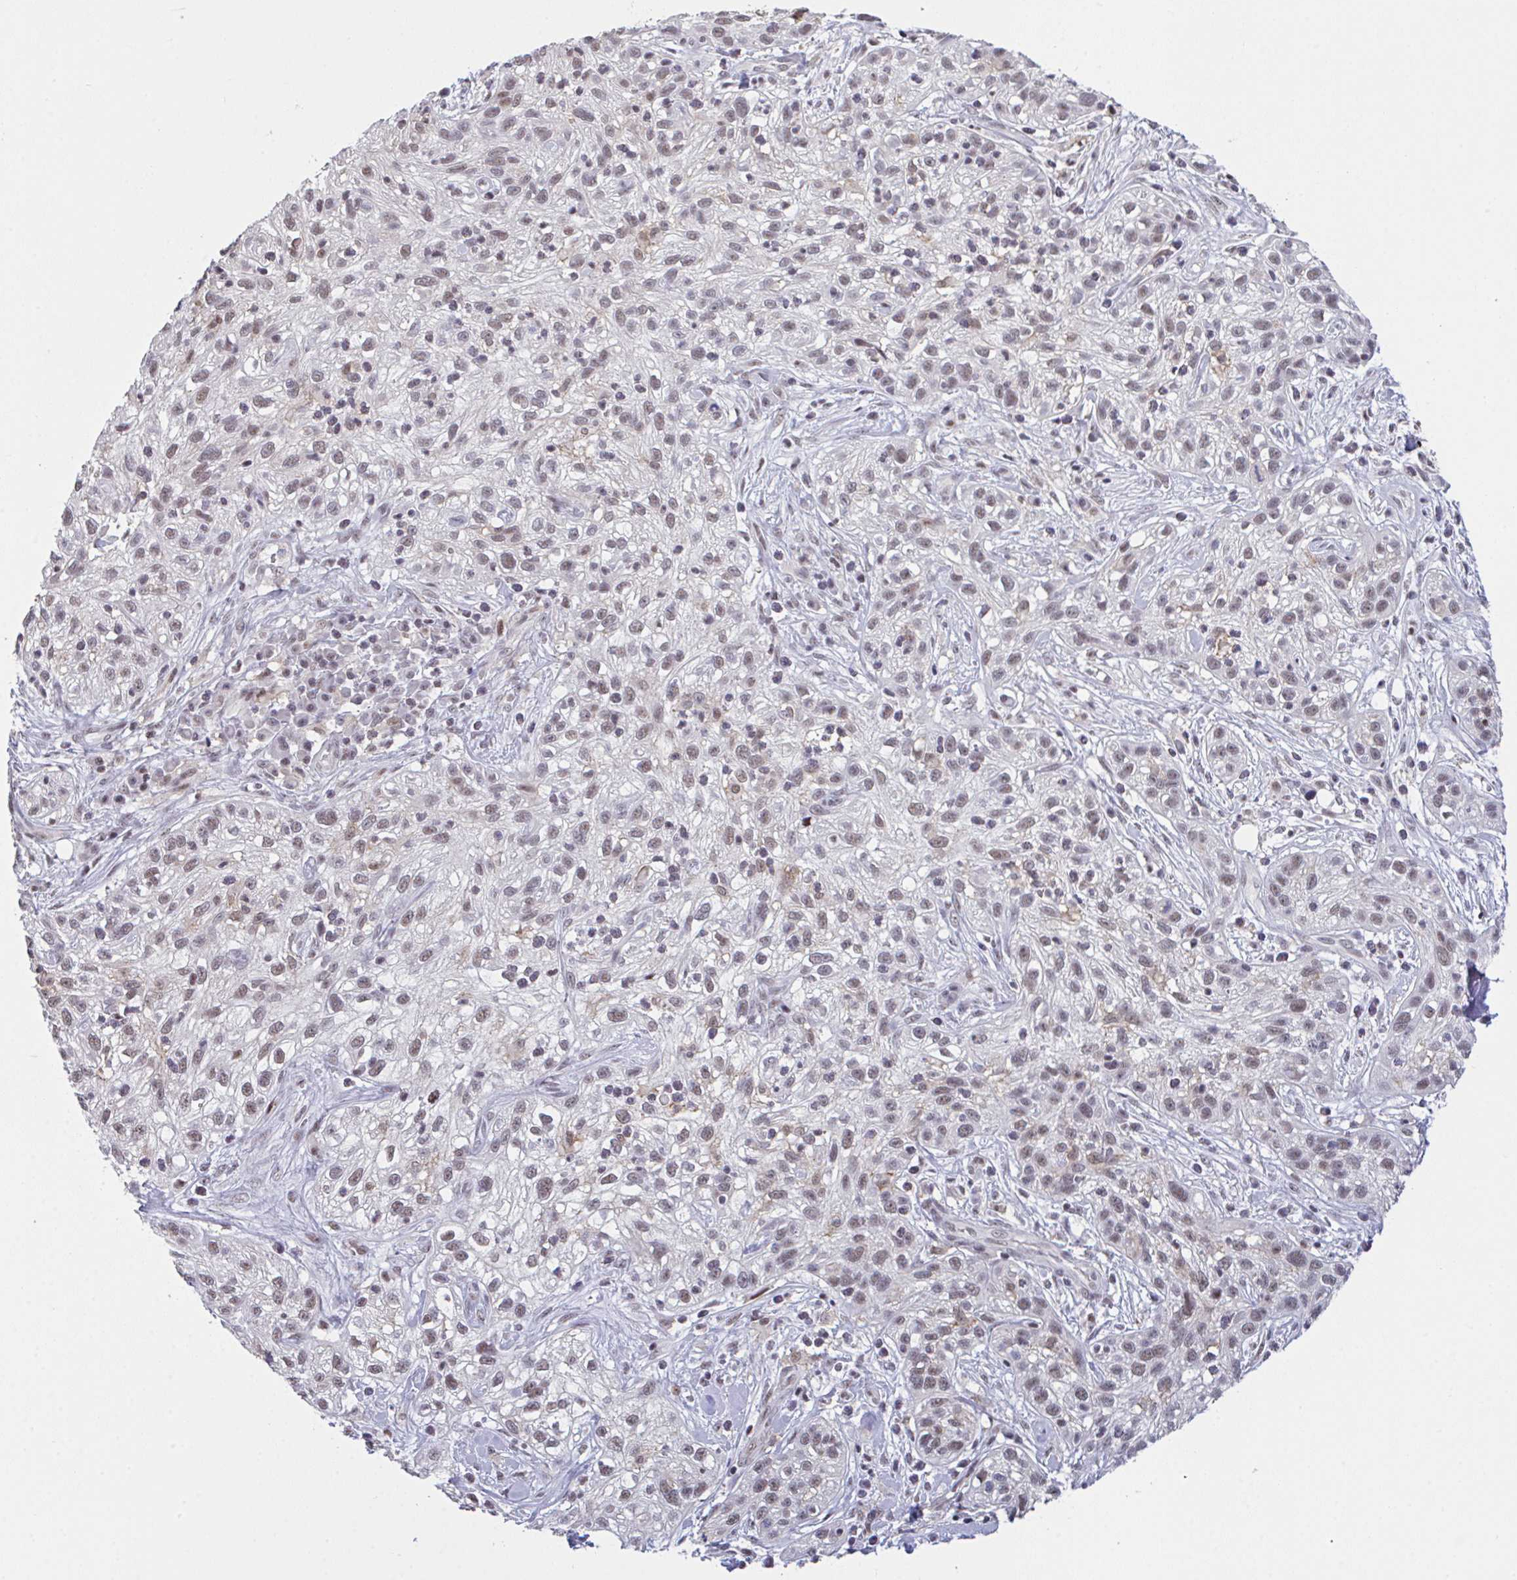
{"staining": {"intensity": "weak", "quantity": ">75%", "location": "nuclear"}, "tissue": "skin cancer", "cell_type": "Tumor cells", "image_type": "cancer", "snomed": [{"axis": "morphology", "description": "Squamous cell carcinoma, NOS"}, {"axis": "topography", "description": "Skin"}], "caption": "Skin squamous cell carcinoma was stained to show a protein in brown. There is low levels of weak nuclear positivity in approximately >75% of tumor cells. The staining is performed using DAB (3,3'-diaminobenzidine) brown chromogen to label protein expression. The nuclei are counter-stained blue using hematoxylin.", "gene": "OR6K3", "patient": {"sex": "male", "age": 82}}